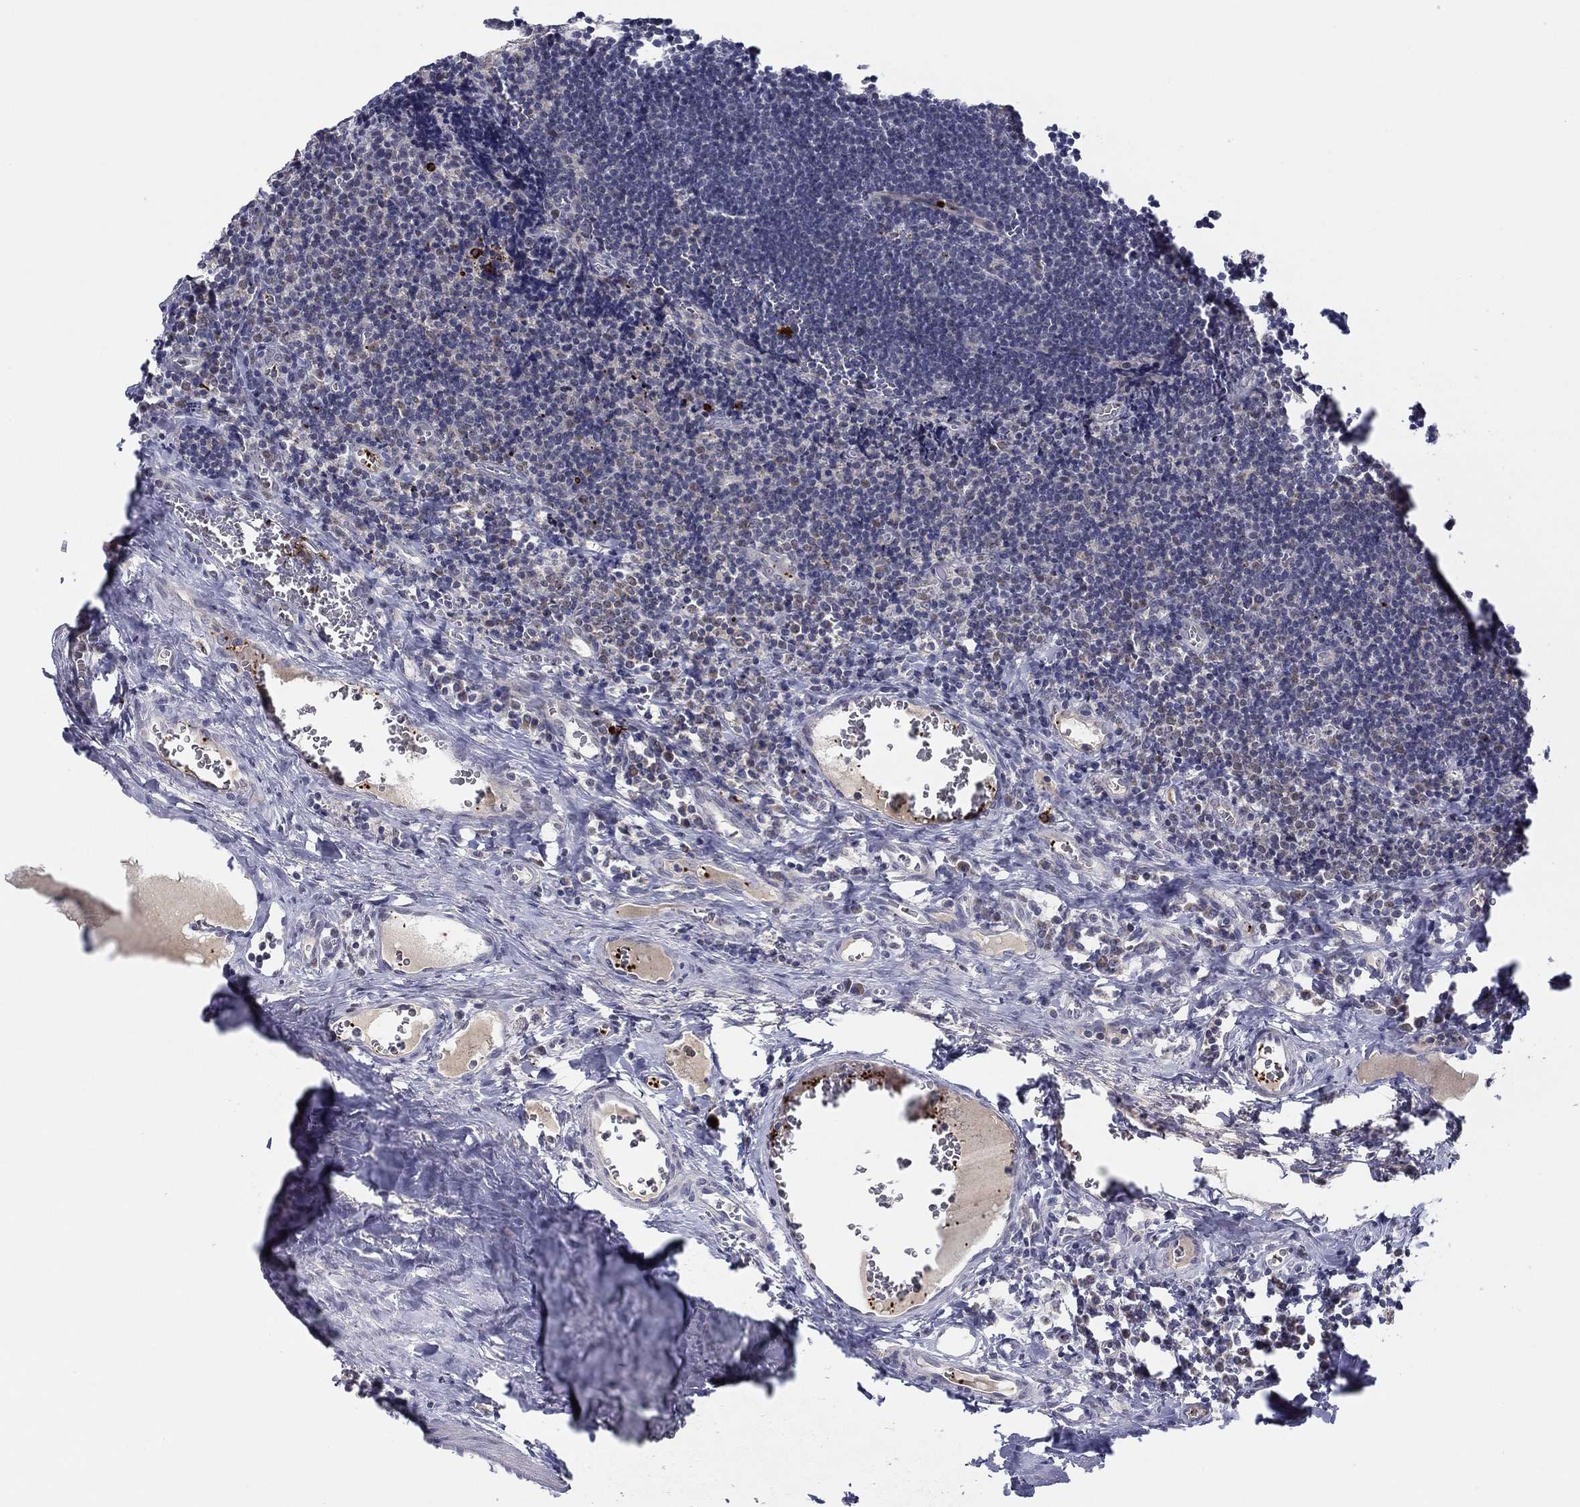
{"staining": {"intensity": "negative", "quantity": "none", "location": "none"}, "tissue": "tonsil", "cell_type": "Germinal center cells", "image_type": "normal", "snomed": [{"axis": "morphology", "description": "Normal tissue, NOS"}, {"axis": "morphology", "description": "Inflammation, NOS"}, {"axis": "topography", "description": "Tonsil"}], "caption": "Photomicrograph shows no protein staining in germinal center cells of normal tonsil.", "gene": "ALOX12", "patient": {"sex": "female", "age": 31}}